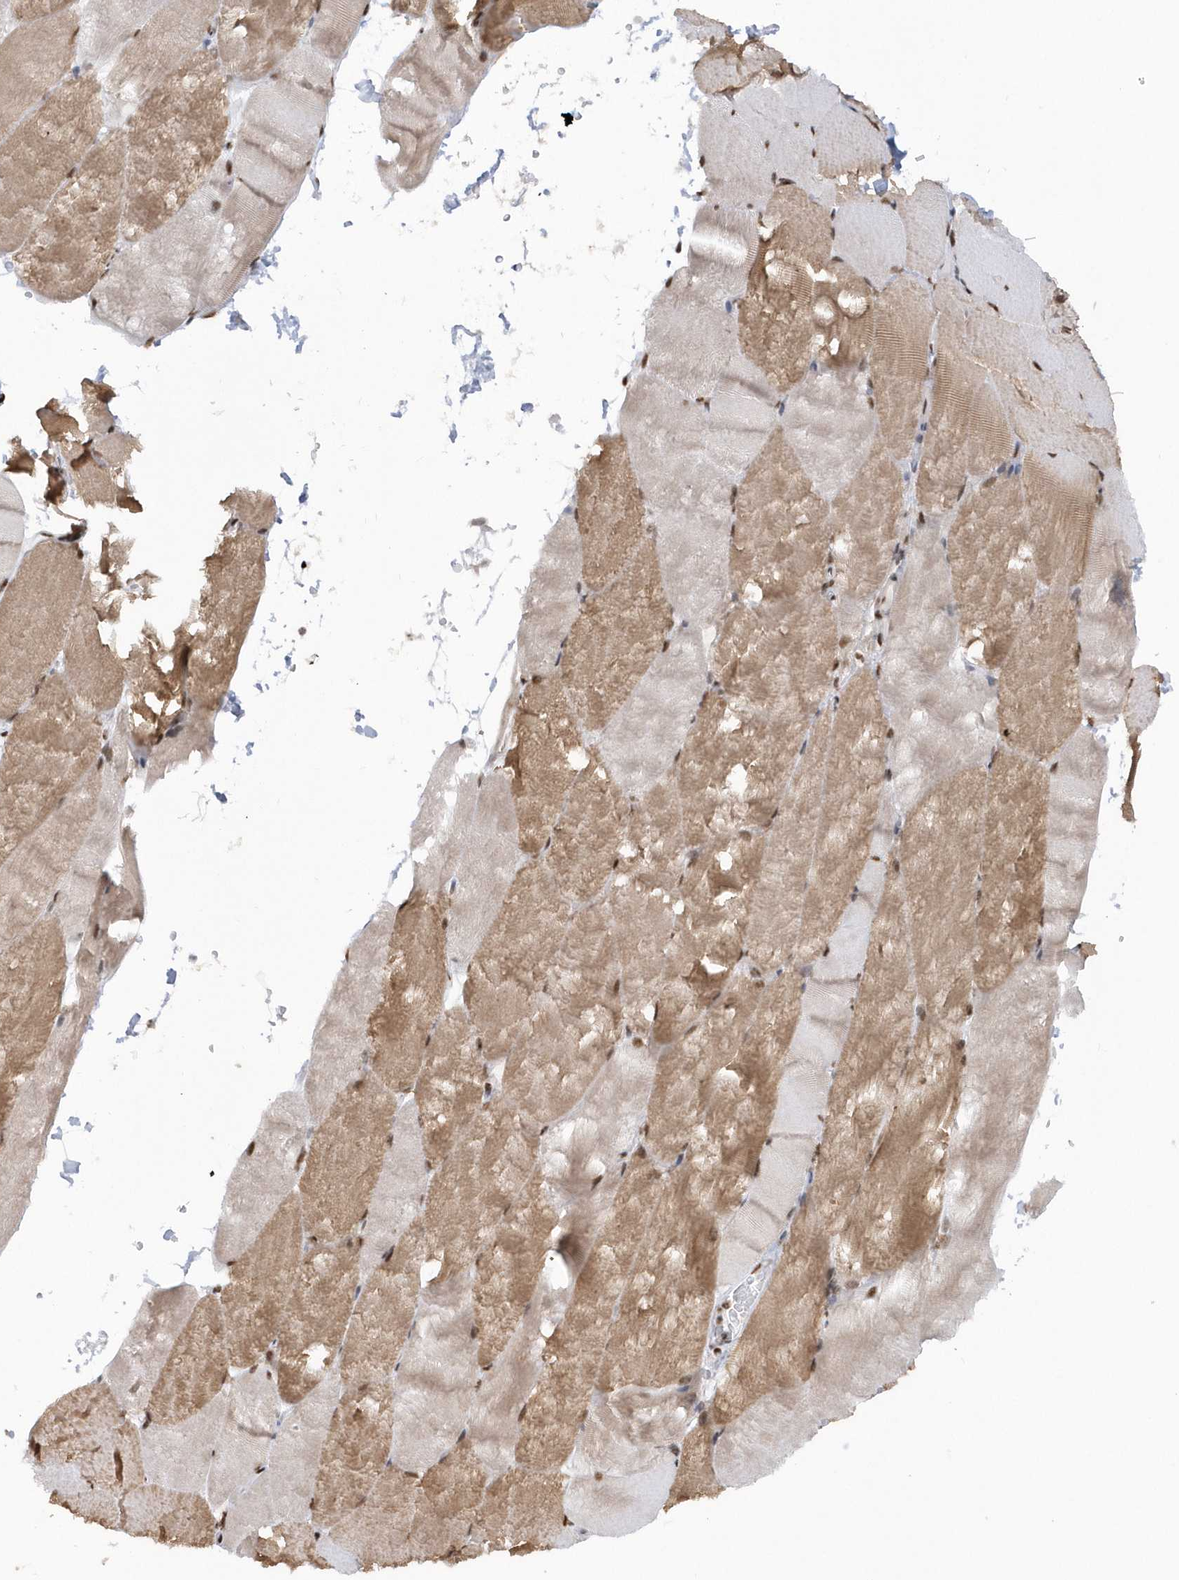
{"staining": {"intensity": "moderate", "quantity": ">75%", "location": "cytoplasmic/membranous,nuclear"}, "tissue": "skeletal muscle", "cell_type": "Myocytes", "image_type": "normal", "snomed": [{"axis": "morphology", "description": "Normal tissue, NOS"}, {"axis": "topography", "description": "Skeletal muscle"}, {"axis": "topography", "description": "Parathyroid gland"}], "caption": "This micrograph displays normal skeletal muscle stained with IHC to label a protein in brown. The cytoplasmic/membranous,nuclear of myocytes show moderate positivity for the protein. Nuclei are counter-stained blue.", "gene": "SEPHS1", "patient": {"sex": "female", "age": 37}}